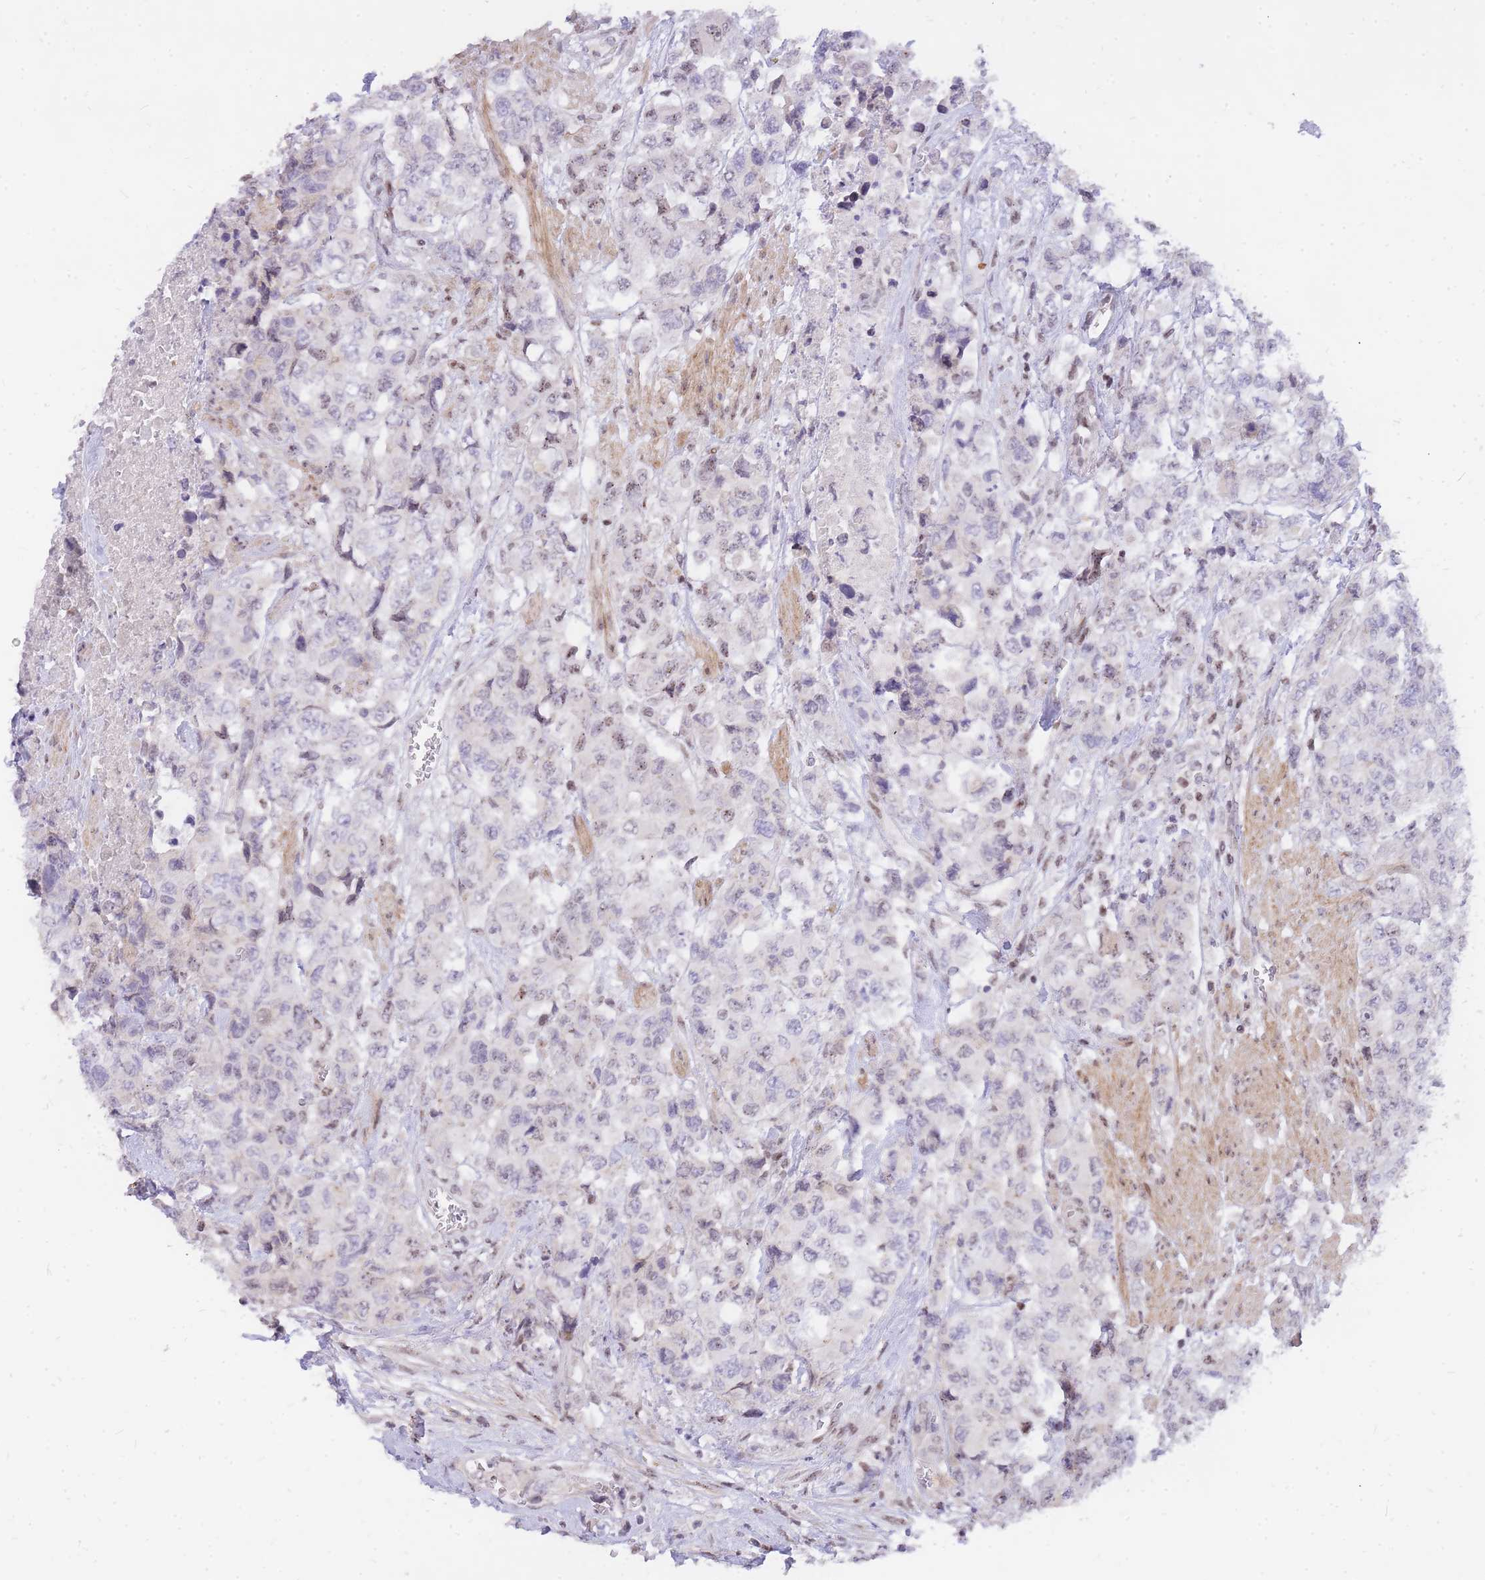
{"staining": {"intensity": "negative", "quantity": "none", "location": "none"}, "tissue": "urothelial cancer", "cell_type": "Tumor cells", "image_type": "cancer", "snomed": [{"axis": "morphology", "description": "Urothelial carcinoma, High grade"}, {"axis": "topography", "description": "Urinary bladder"}], "caption": "A high-resolution micrograph shows immunohistochemistry (IHC) staining of urothelial cancer, which displays no significant staining in tumor cells.", "gene": "TLE2", "patient": {"sex": "female", "age": 78}}